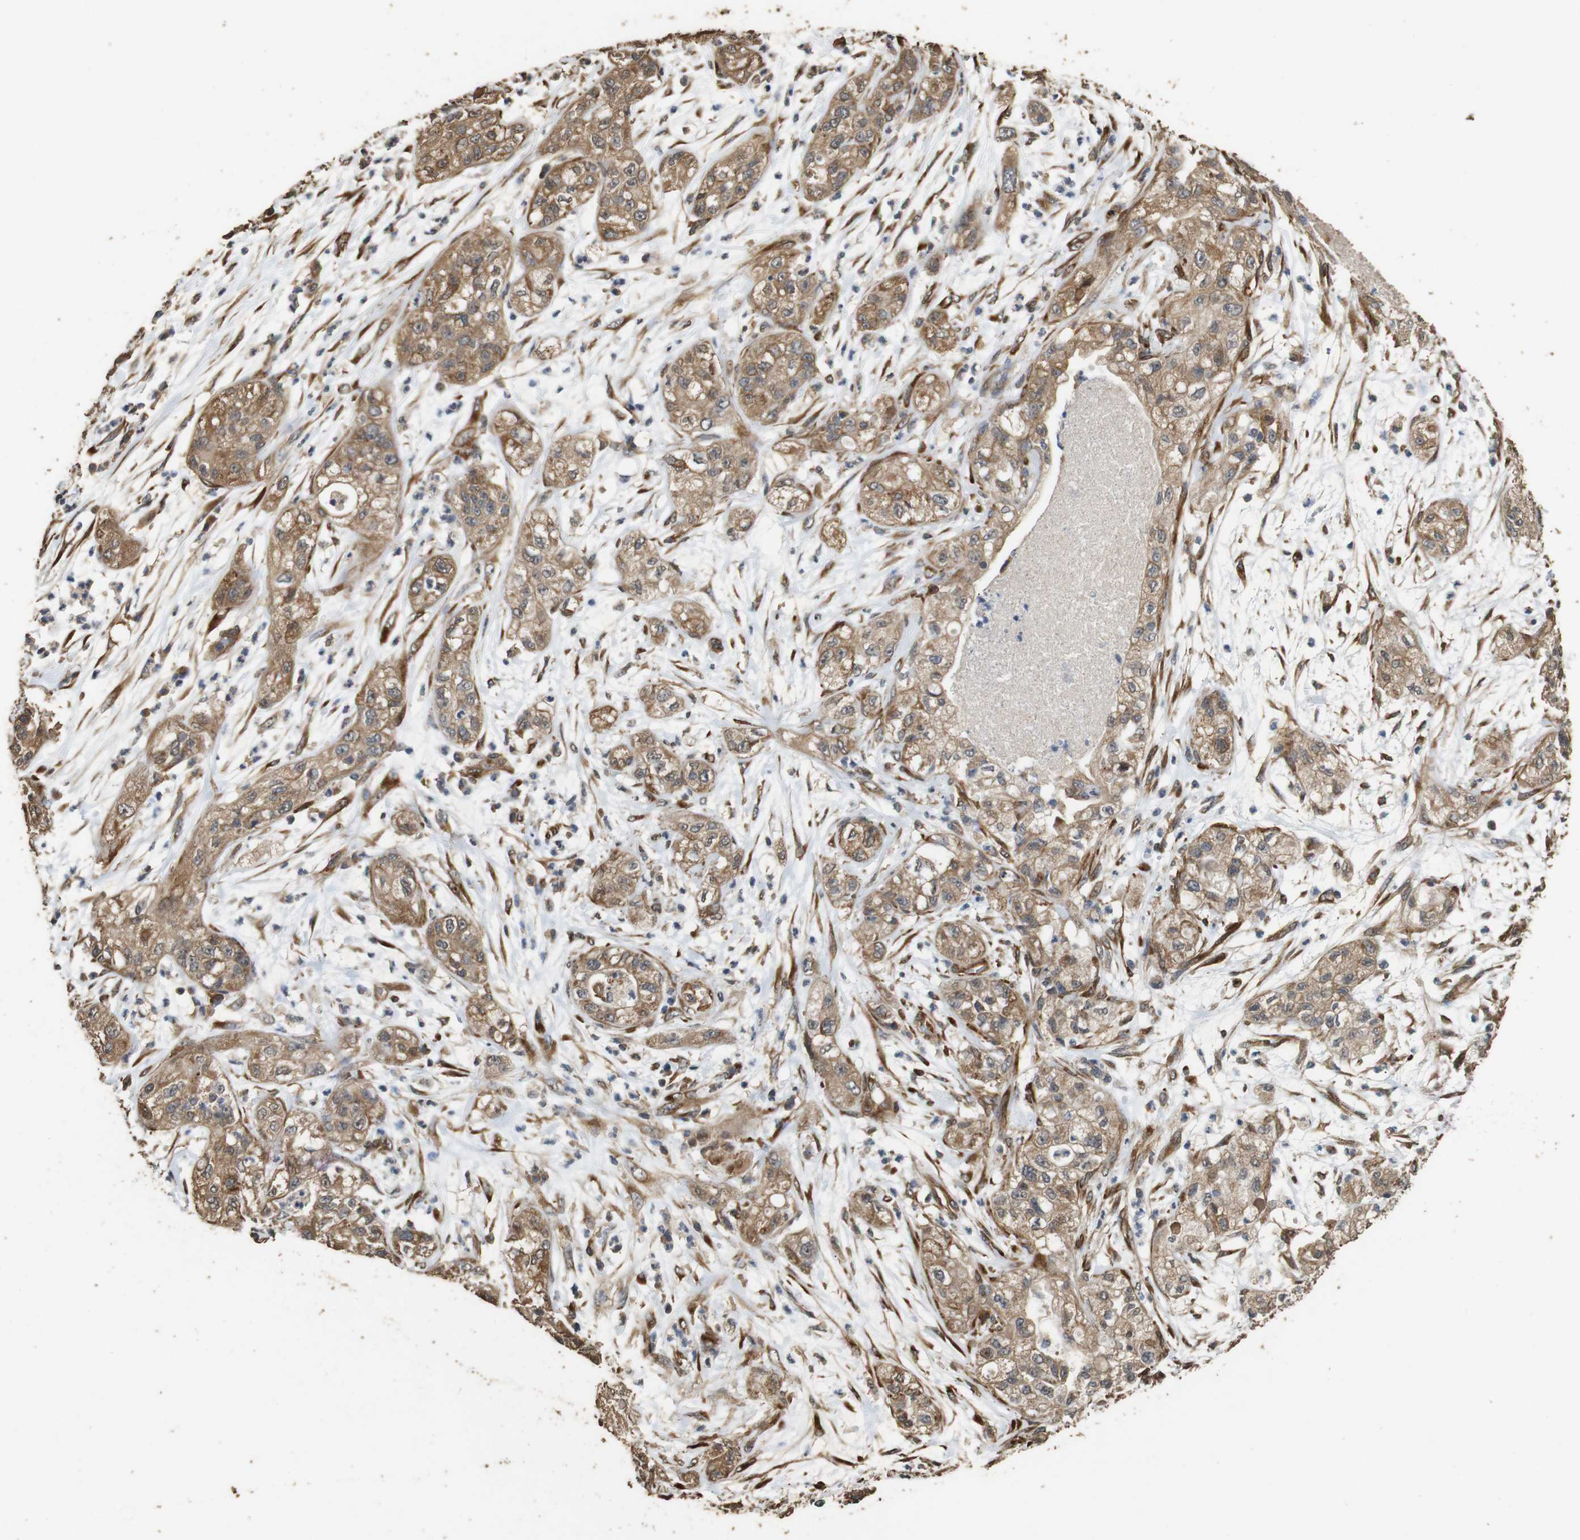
{"staining": {"intensity": "moderate", "quantity": ">75%", "location": "cytoplasmic/membranous"}, "tissue": "pancreatic cancer", "cell_type": "Tumor cells", "image_type": "cancer", "snomed": [{"axis": "morphology", "description": "Adenocarcinoma, NOS"}, {"axis": "topography", "description": "Pancreas"}], "caption": "Adenocarcinoma (pancreatic) tissue shows moderate cytoplasmic/membranous positivity in approximately >75% of tumor cells, visualized by immunohistochemistry.", "gene": "CNPY4", "patient": {"sex": "female", "age": 78}}